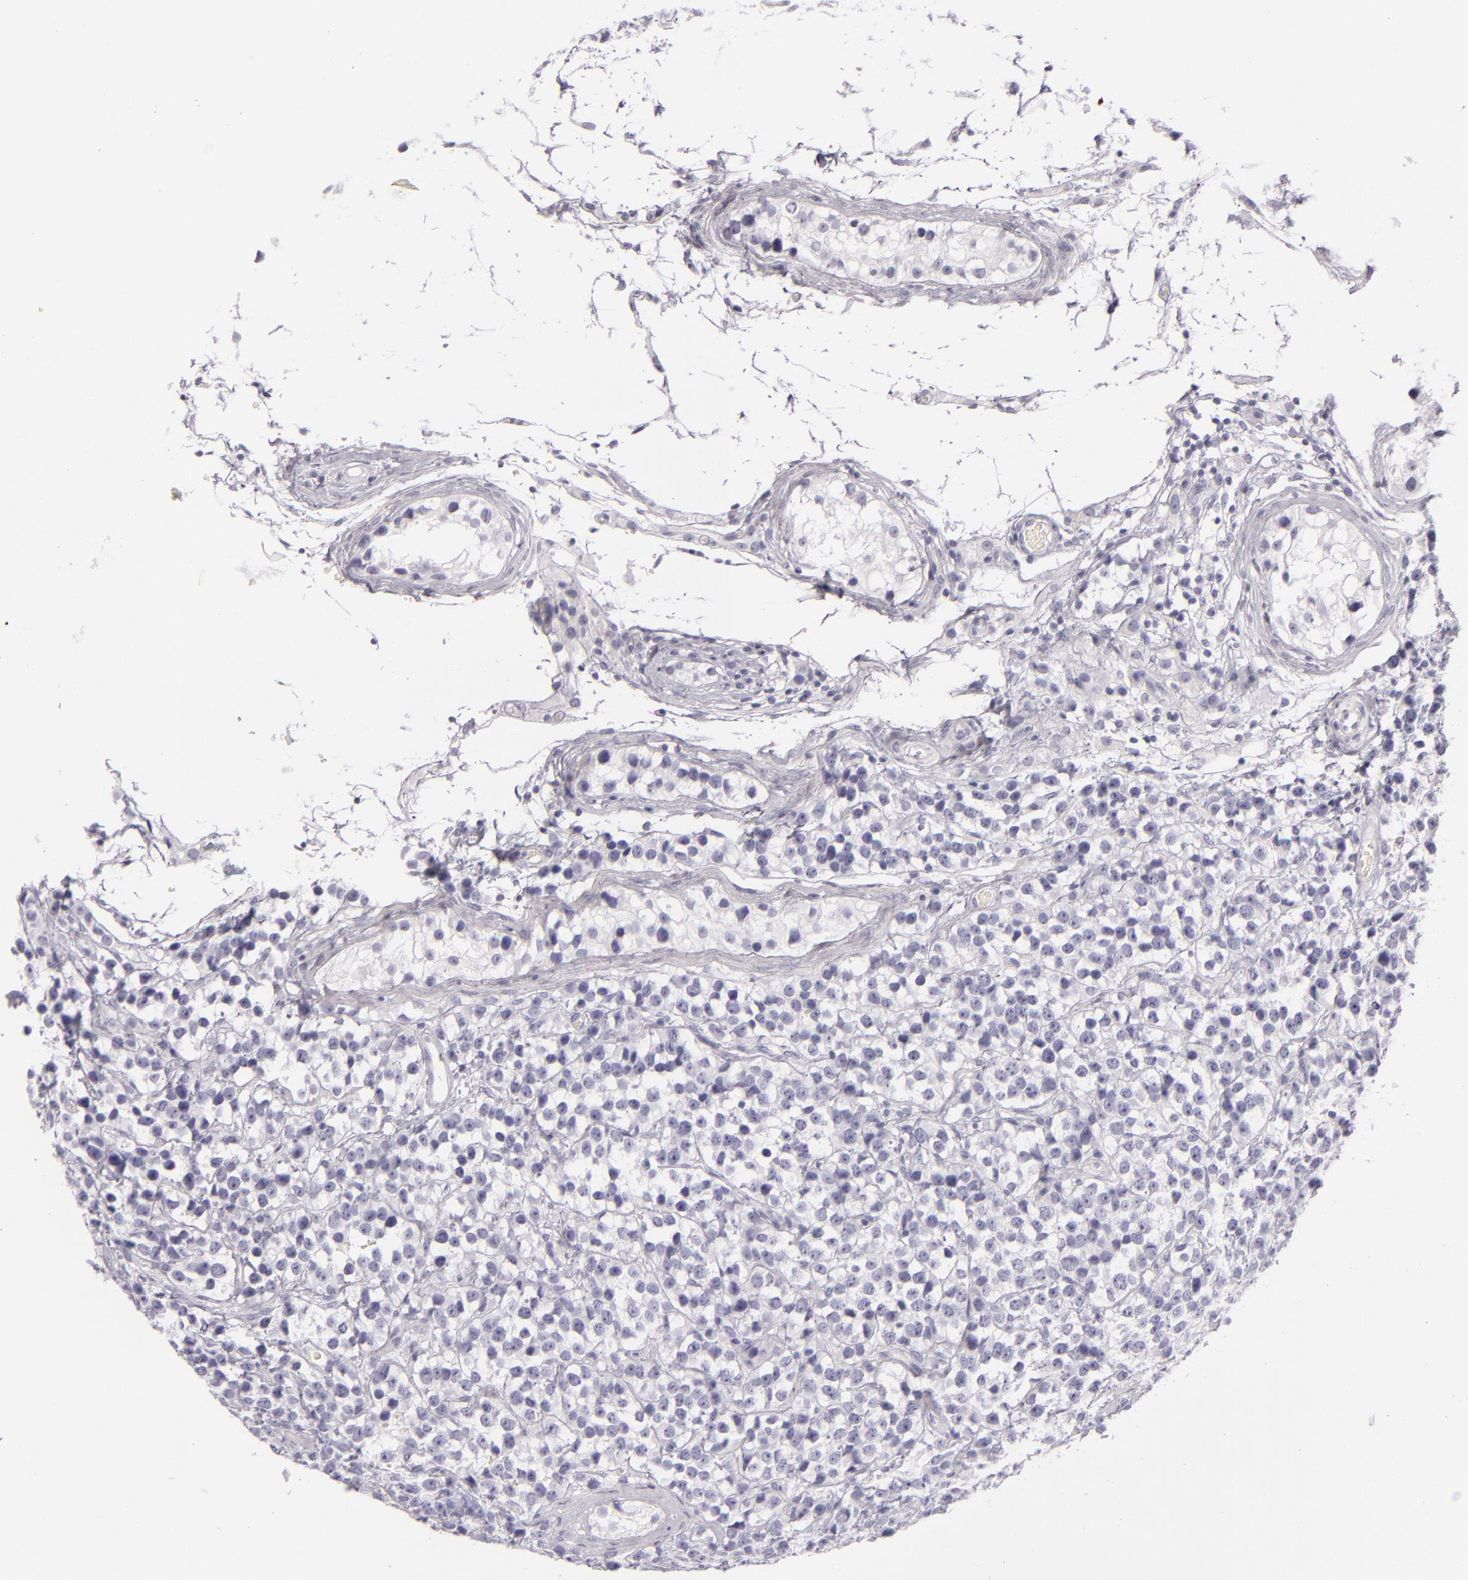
{"staining": {"intensity": "negative", "quantity": "none", "location": "none"}, "tissue": "testis cancer", "cell_type": "Tumor cells", "image_type": "cancer", "snomed": [{"axis": "morphology", "description": "Seminoma, NOS"}, {"axis": "topography", "description": "Testis"}], "caption": "Image shows no significant protein positivity in tumor cells of seminoma (testis).", "gene": "TPSD1", "patient": {"sex": "male", "age": 25}}